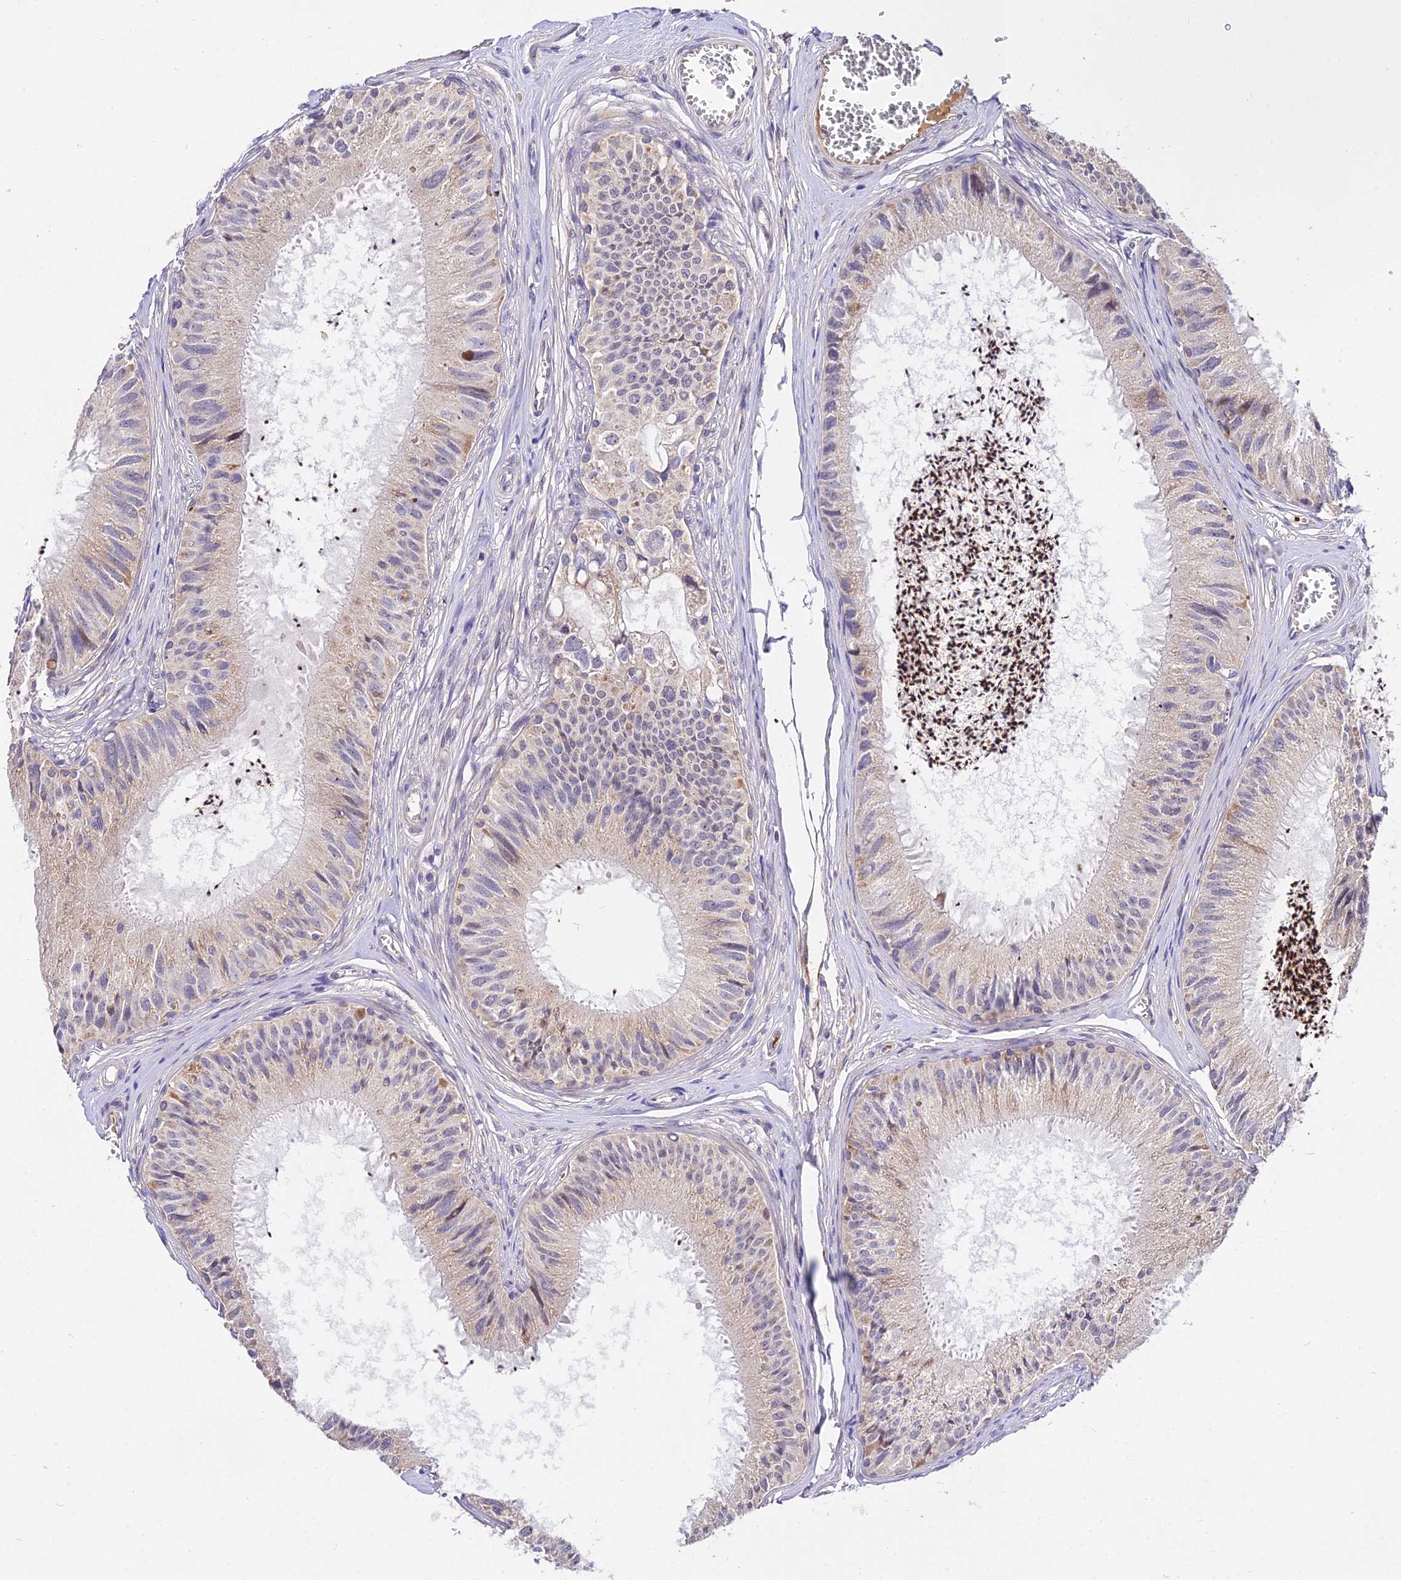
{"staining": {"intensity": "moderate", "quantity": "25%-75%", "location": "cytoplasmic/membranous"}, "tissue": "epididymis", "cell_type": "Glandular cells", "image_type": "normal", "snomed": [{"axis": "morphology", "description": "Normal tissue, NOS"}, {"axis": "topography", "description": "Epididymis"}], "caption": "Immunohistochemical staining of benign epididymis displays moderate cytoplasmic/membranous protein expression in about 25%-75% of glandular cells. (IHC, brightfield microscopy, high magnification).", "gene": "WDR5B", "patient": {"sex": "male", "age": 79}}